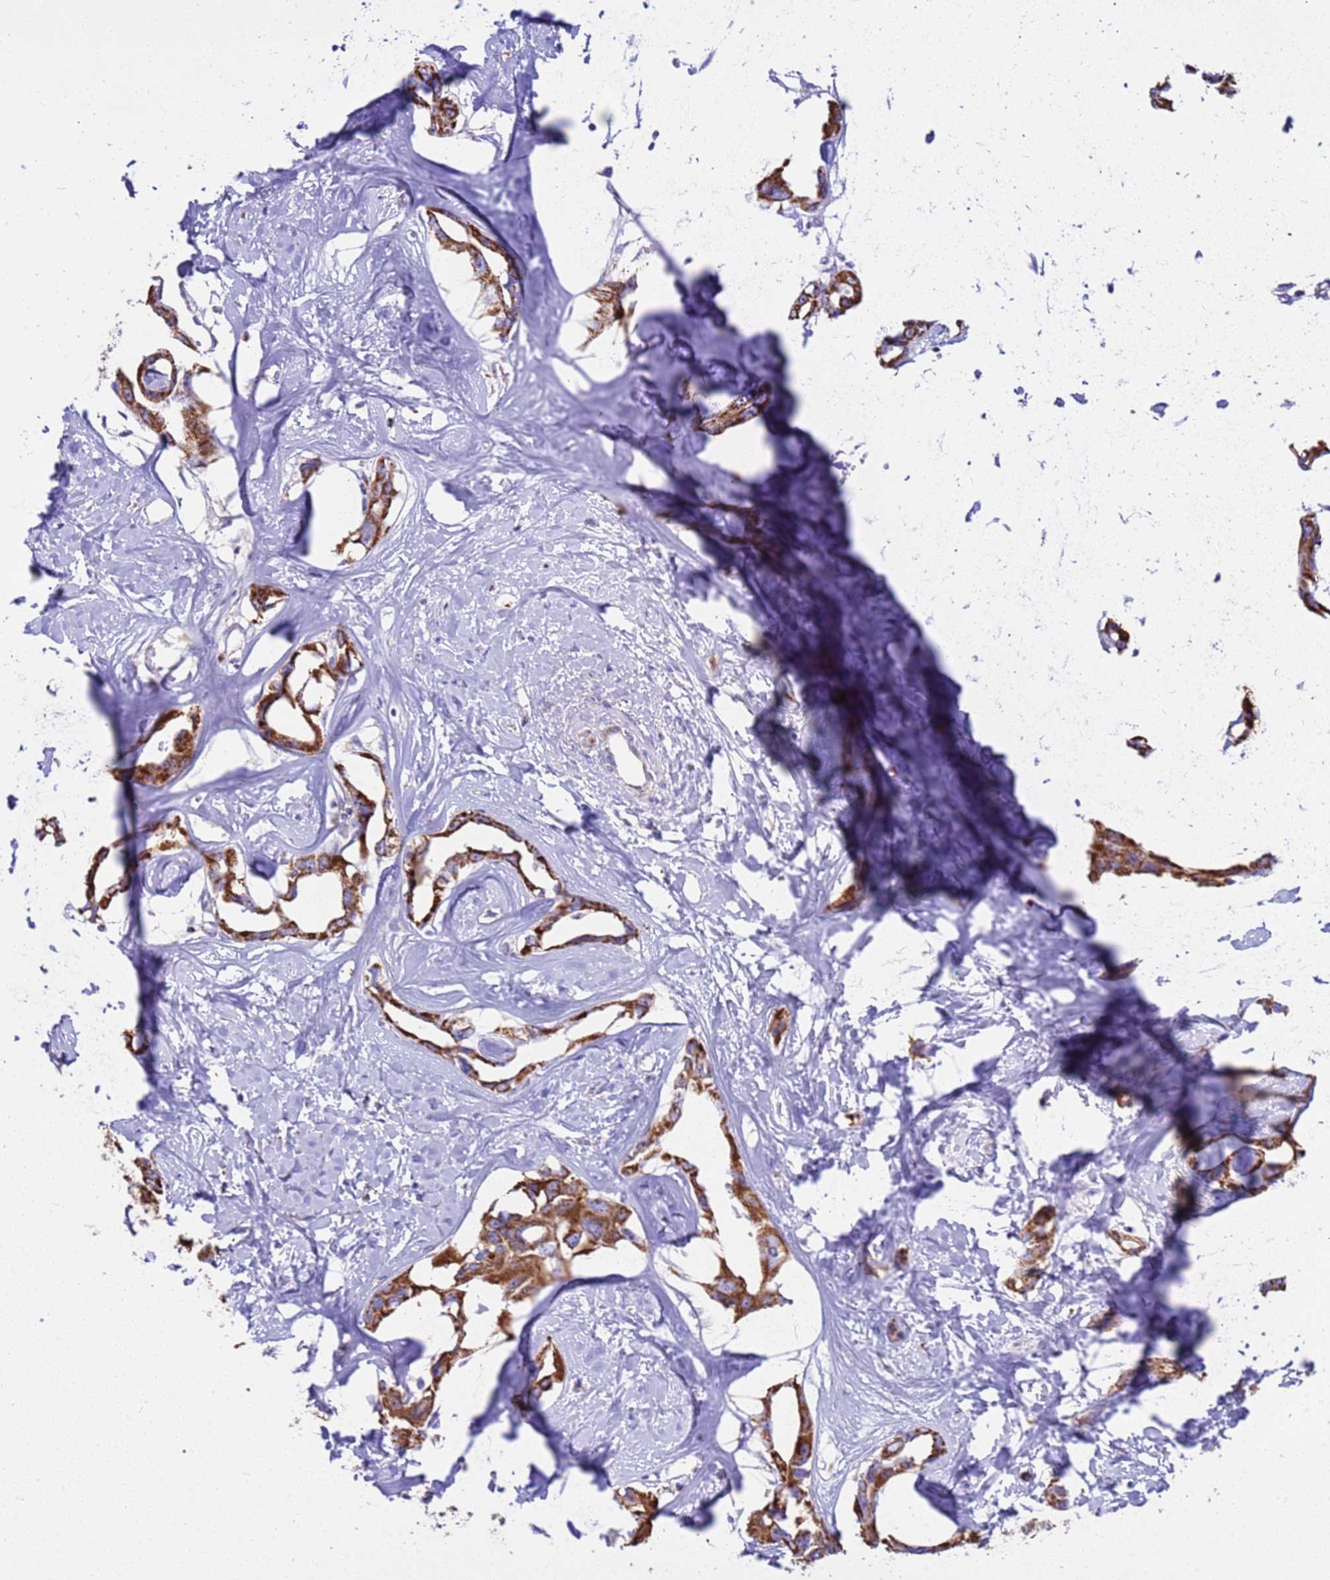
{"staining": {"intensity": "strong", "quantity": ">75%", "location": "cytoplasmic/membranous"}, "tissue": "liver cancer", "cell_type": "Tumor cells", "image_type": "cancer", "snomed": [{"axis": "morphology", "description": "Cholangiocarcinoma"}, {"axis": "topography", "description": "Liver"}], "caption": "The immunohistochemical stain labels strong cytoplasmic/membranous staining in tumor cells of liver cancer (cholangiocarcinoma) tissue. (DAB (3,3'-diaminobenzidine) = brown stain, brightfield microscopy at high magnification).", "gene": "RNF165", "patient": {"sex": "male", "age": 59}}